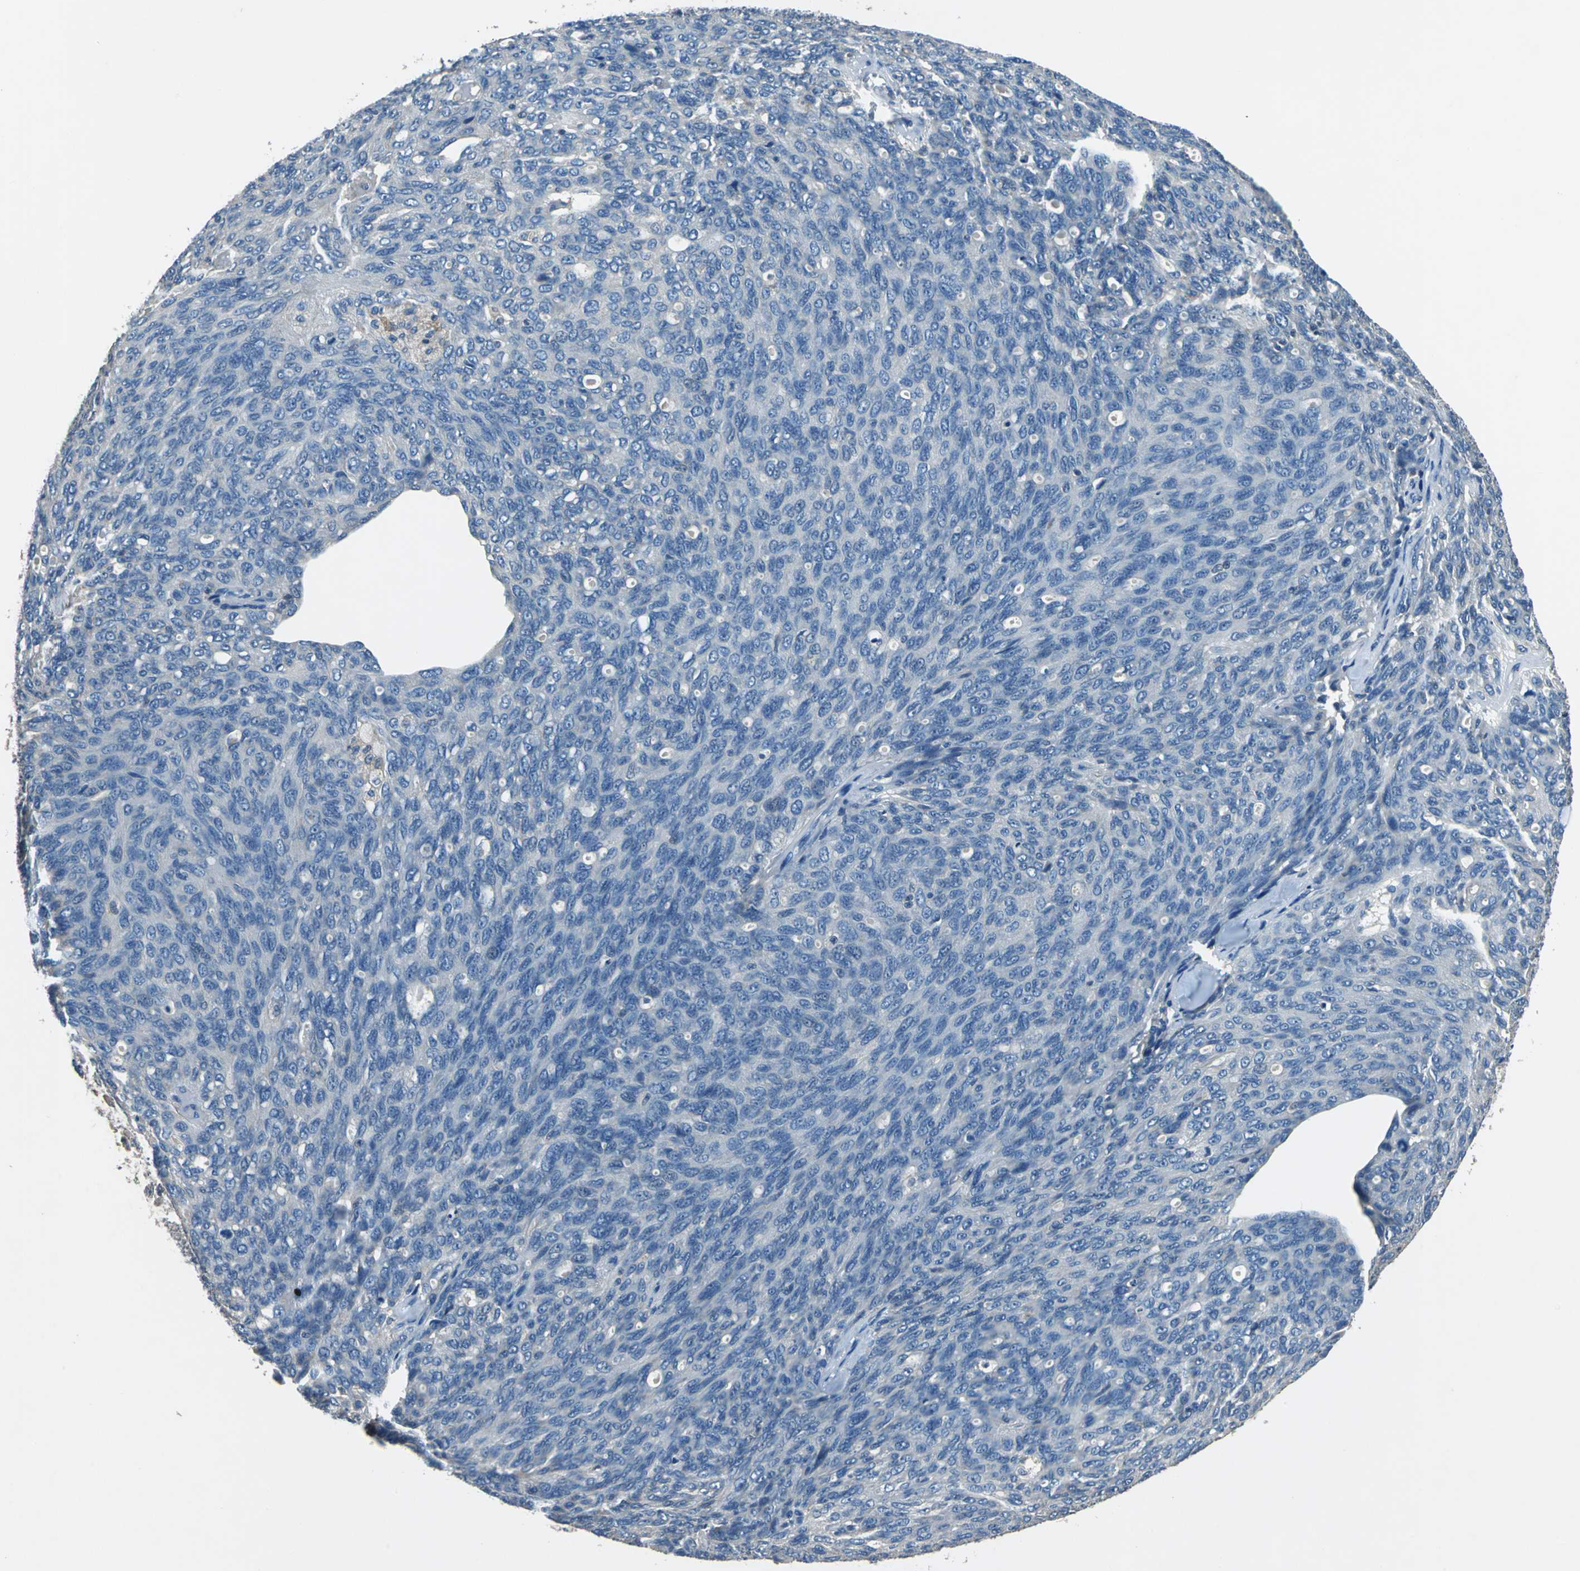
{"staining": {"intensity": "negative", "quantity": "none", "location": "none"}, "tissue": "ovarian cancer", "cell_type": "Tumor cells", "image_type": "cancer", "snomed": [{"axis": "morphology", "description": "Carcinoma, endometroid"}, {"axis": "topography", "description": "Ovary"}], "caption": "Endometroid carcinoma (ovarian) was stained to show a protein in brown. There is no significant positivity in tumor cells.", "gene": "PRKCA", "patient": {"sex": "female", "age": 60}}